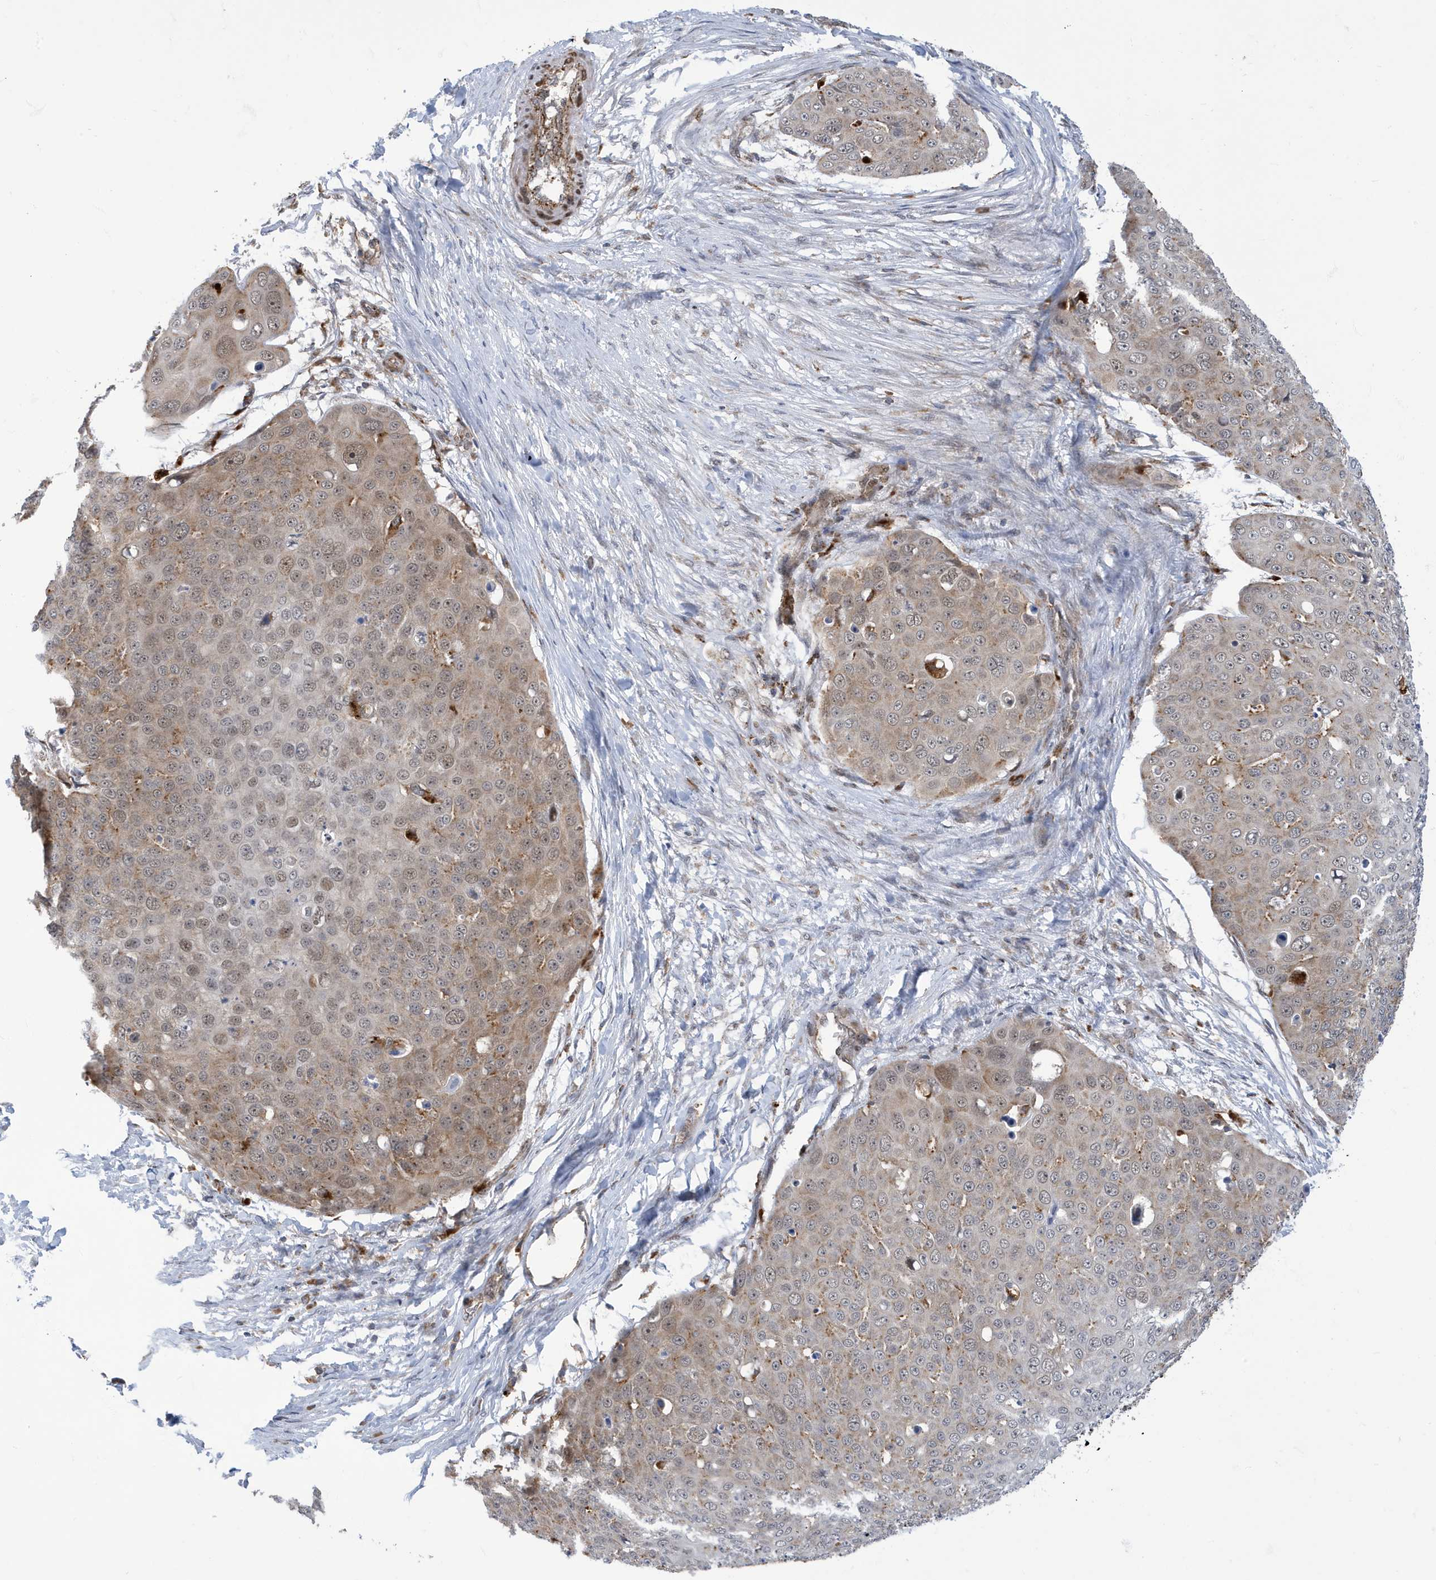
{"staining": {"intensity": "weak", "quantity": ">75%", "location": "cytoplasmic/membranous,nuclear"}, "tissue": "skin cancer", "cell_type": "Tumor cells", "image_type": "cancer", "snomed": [{"axis": "morphology", "description": "Squamous cell carcinoma, NOS"}, {"axis": "topography", "description": "Skin"}], "caption": "The histopathology image displays a brown stain indicating the presence of a protein in the cytoplasmic/membranous and nuclear of tumor cells in squamous cell carcinoma (skin).", "gene": "ZNF507", "patient": {"sex": "male", "age": 71}}